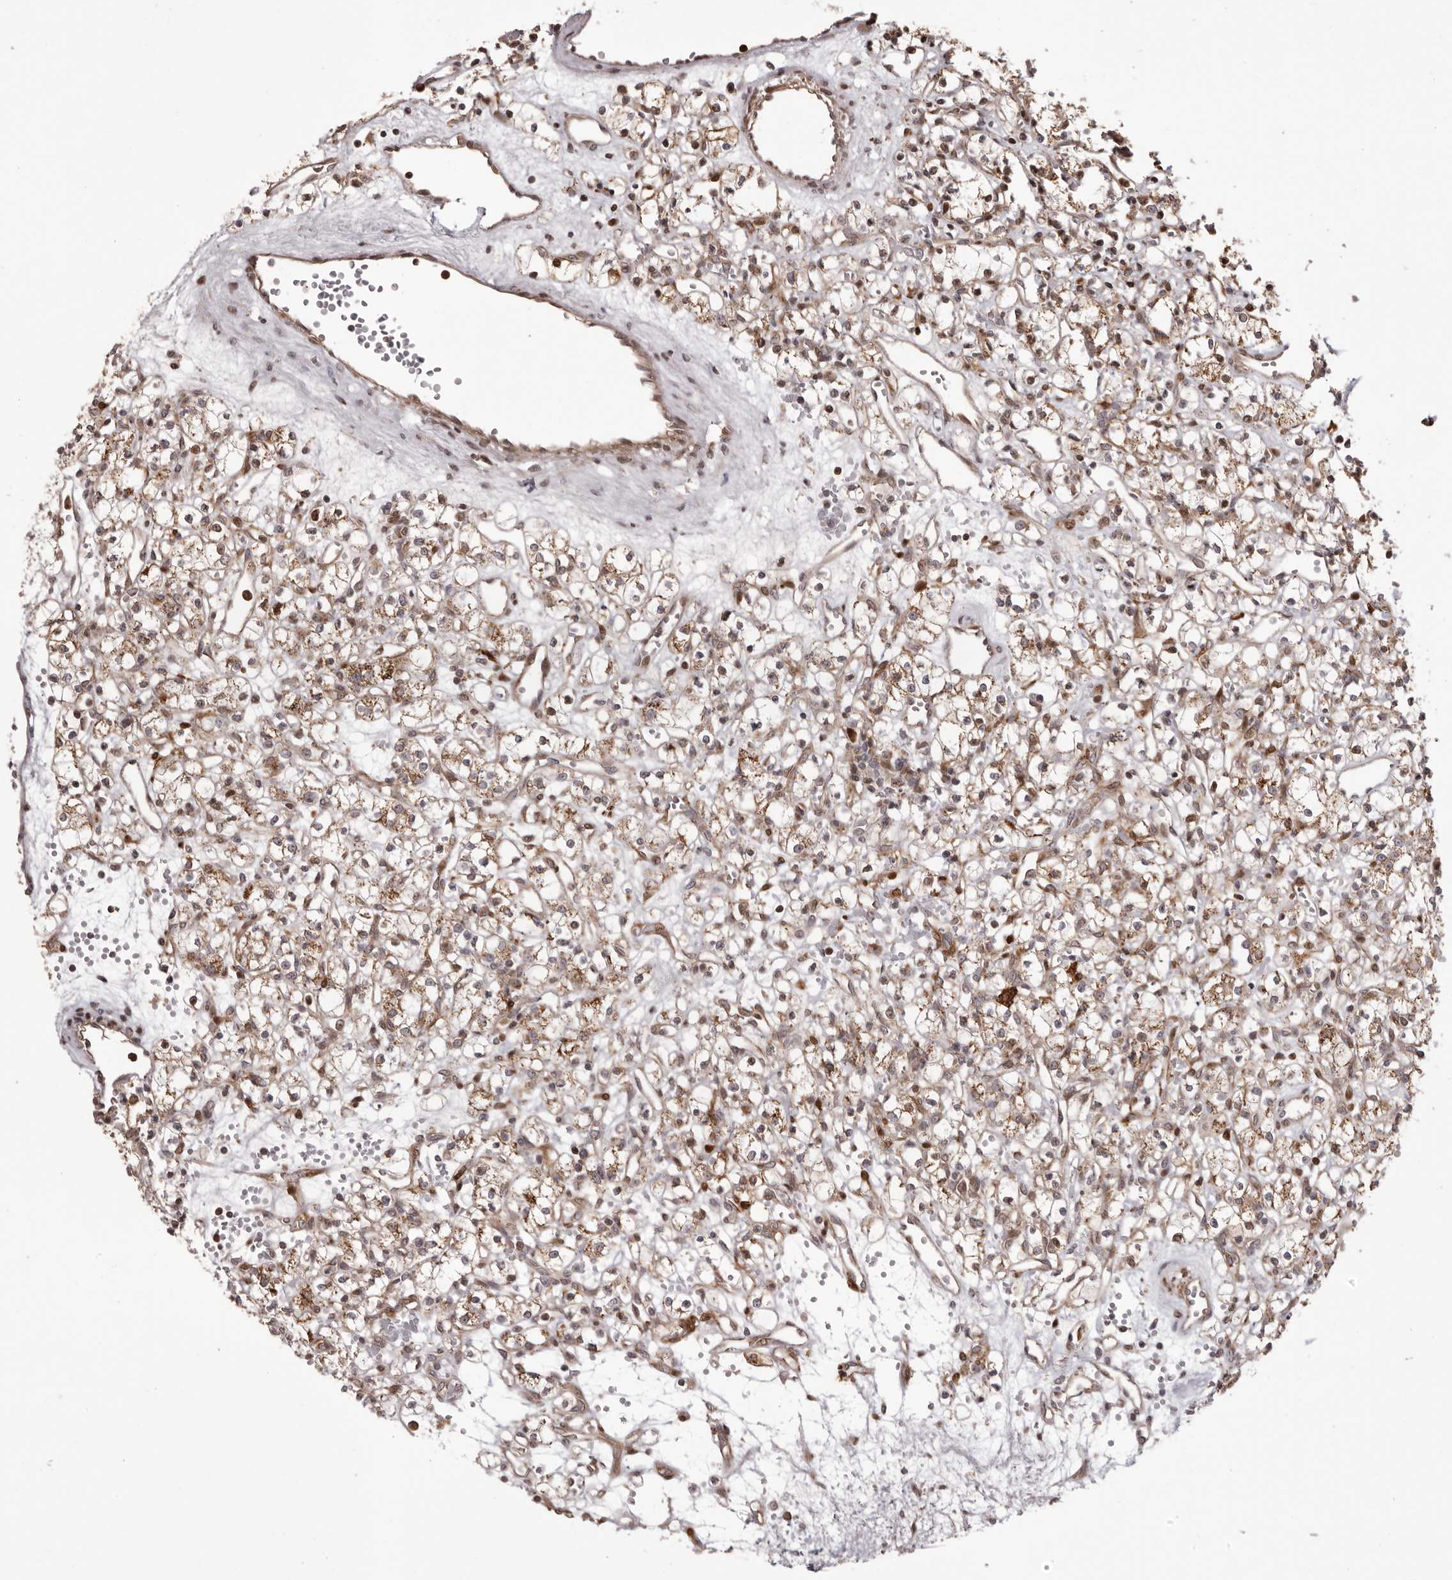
{"staining": {"intensity": "moderate", "quantity": ">75%", "location": "cytoplasmic/membranous"}, "tissue": "renal cancer", "cell_type": "Tumor cells", "image_type": "cancer", "snomed": [{"axis": "morphology", "description": "Adenocarcinoma, NOS"}, {"axis": "topography", "description": "Kidney"}], "caption": "Protein expression by immunohistochemistry shows moderate cytoplasmic/membranous staining in approximately >75% of tumor cells in renal cancer.", "gene": "GFOD1", "patient": {"sex": "female", "age": 59}}